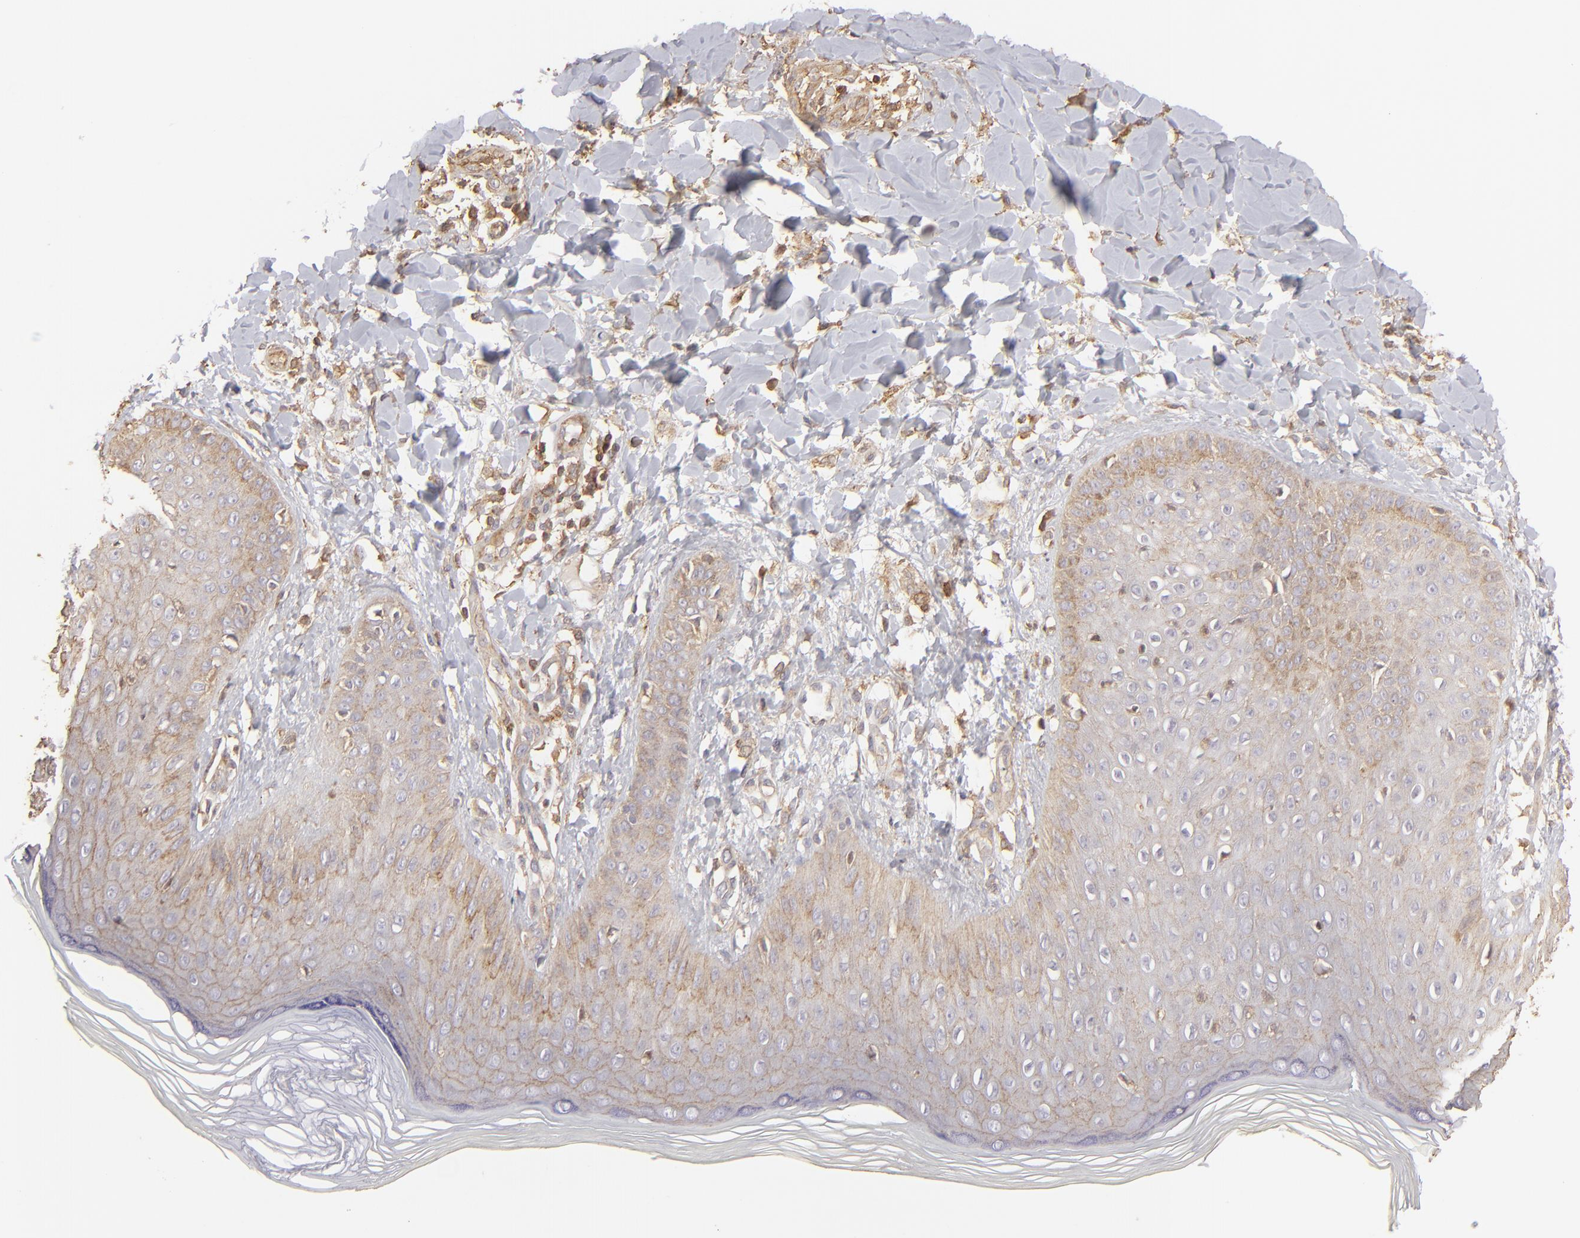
{"staining": {"intensity": "weak", "quantity": ">75%", "location": "cytoplasmic/membranous"}, "tissue": "skin", "cell_type": "Epidermal cells", "image_type": "normal", "snomed": [{"axis": "morphology", "description": "Normal tissue, NOS"}, {"axis": "morphology", "description": "Inflammation, NOS"}, {"axis": "topography", "description": "Soft tissue"}, {"axis": "topography", "description": "Anal"}], "caption": "Protein analysis of benign skin displays weak cytoplasmic/membranous staining in about >75% of epidermal cells.", "gene": "ACTB", "patient": {"sex": "female", "age": 15}}